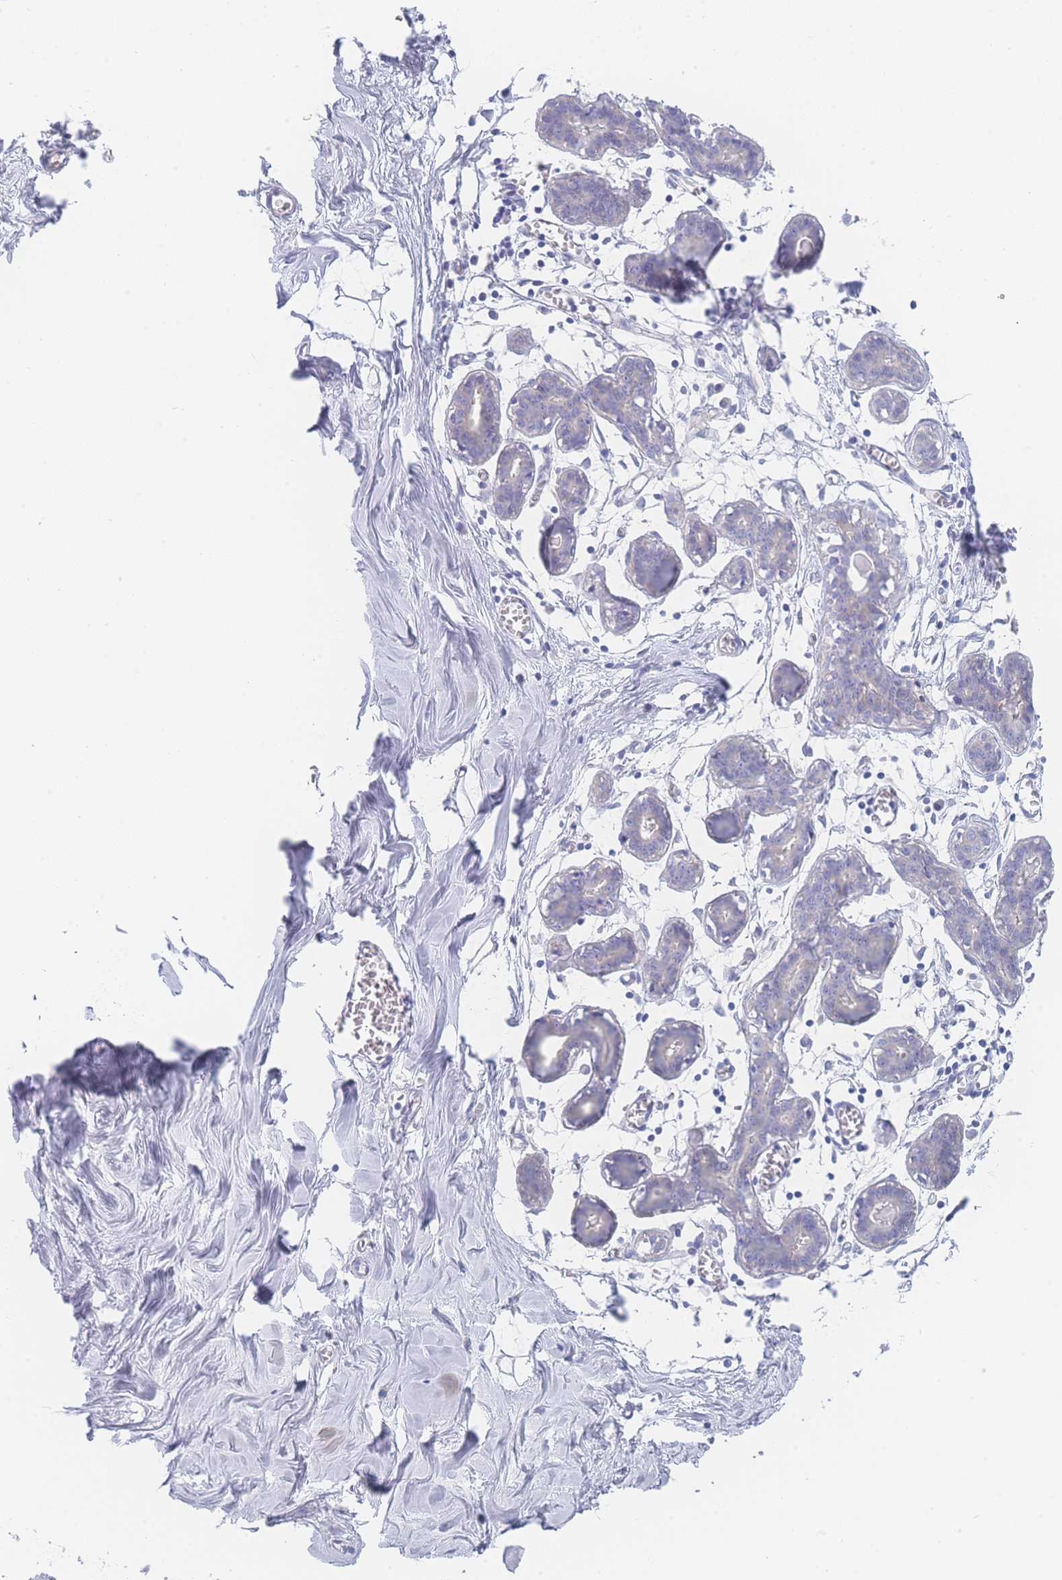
{"staining": {"intensity": "negative", "quantity": "none", "location": "none"}, "tissue": "breast", "cell_type": "Adipocytes", "image_type": "normal", "snomed": [{"axis": "morphology", "description": "Normal tissue, NOS"}, {"axis": "topography", "description": "Breast"}], "caption": "The IHC image has no significant expression in adipocytes of breast. (DAB IHC with hematoxylin counter stain).", "gene": "LZTFL1", "patient": {"sex": "female", "age": 27}}